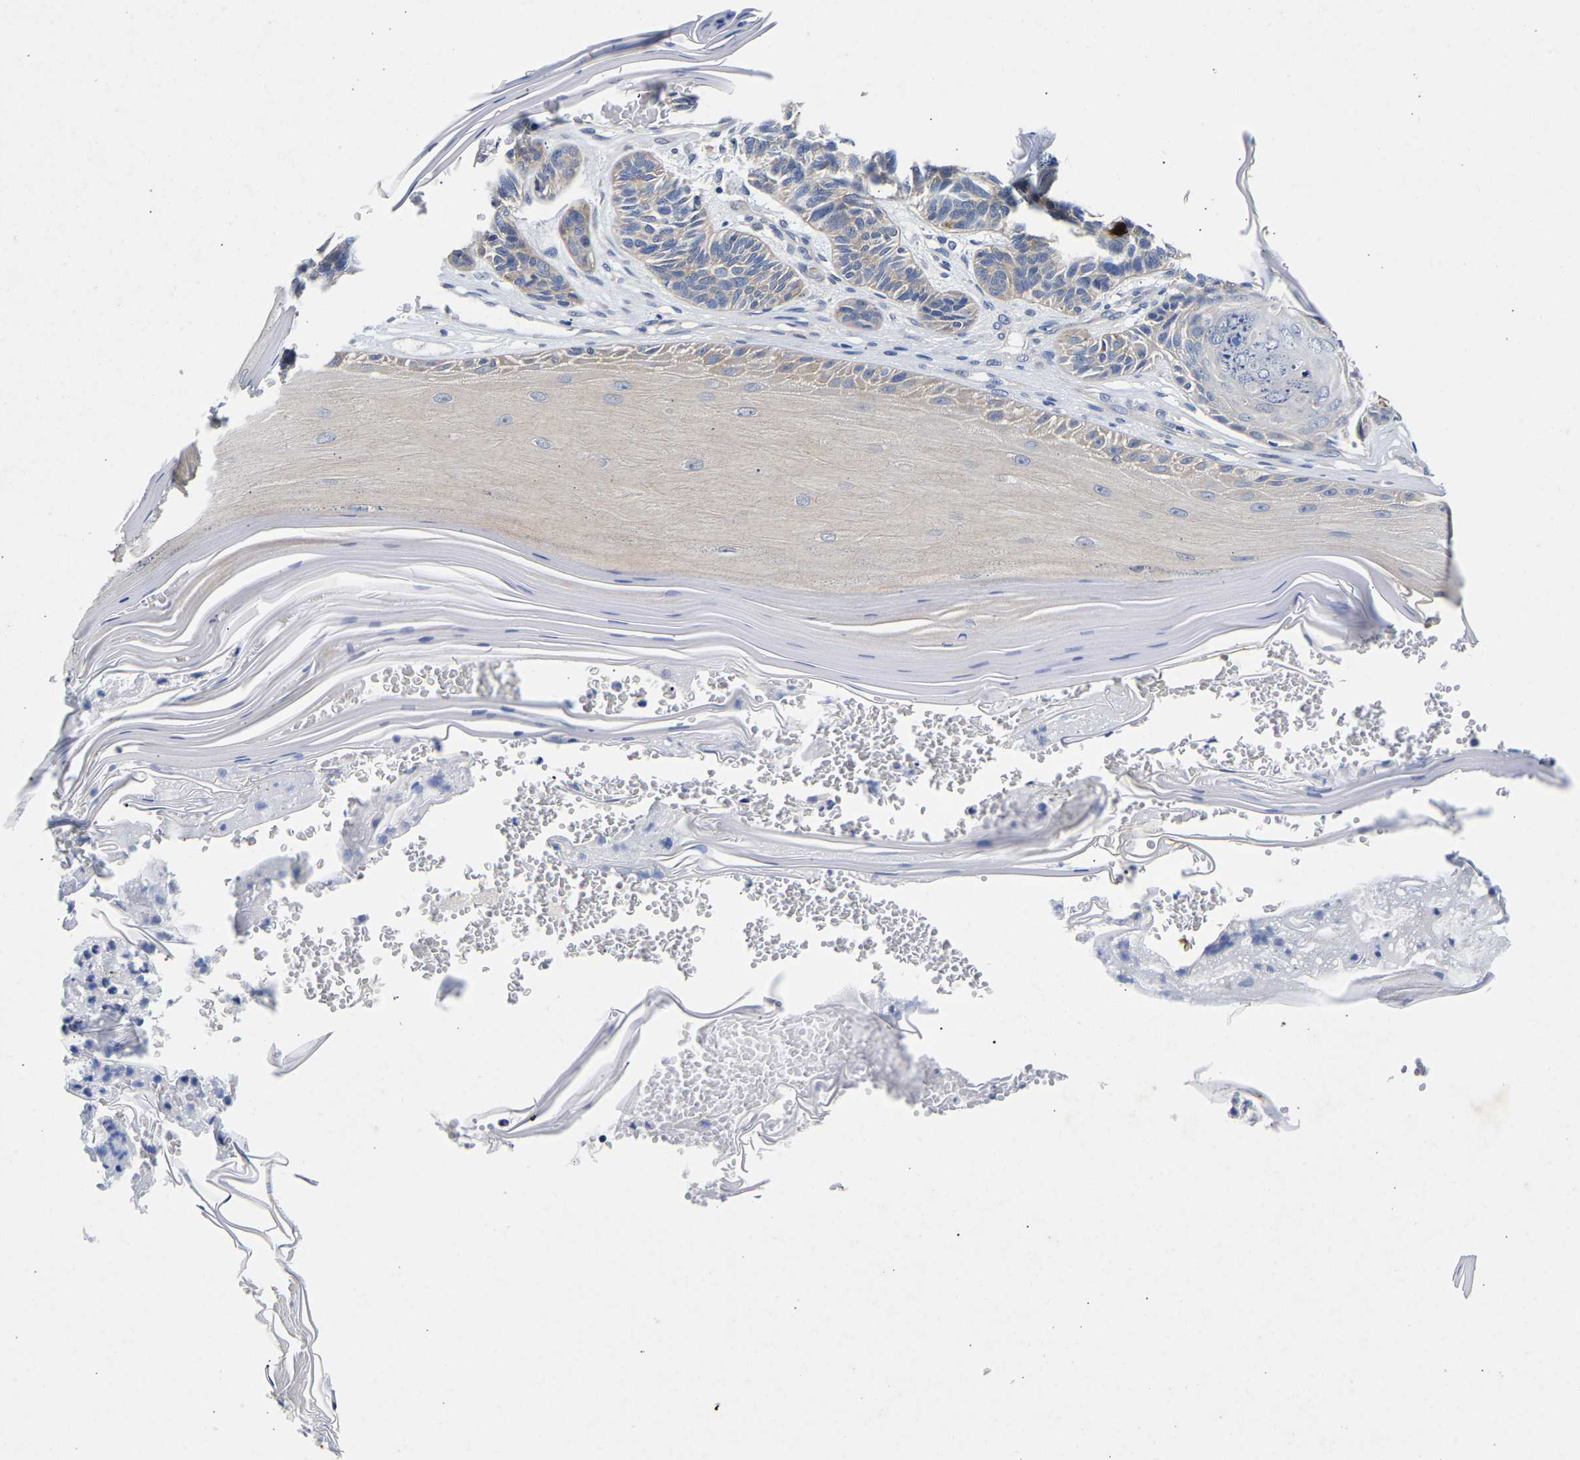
{"staining": {"intensity": "weak", "quantity": "<25%", "location": "cytoplasmic/membranous"}, "tissue": "skin cancer", "cell_type": "Tumor cells", "image_type": "cancer", "snomed": [{"axis": "morphology", "description": "Basal cell carcinoma"}, {"axis": "topography", "description": "Skin"}], "caption": "Skin basal cell carcinoma was stained to show a protein in brown. There is no significant staining in tumor cells.", "gene": "CCDC6", "patient": {"sex": "male", "age": 55}}